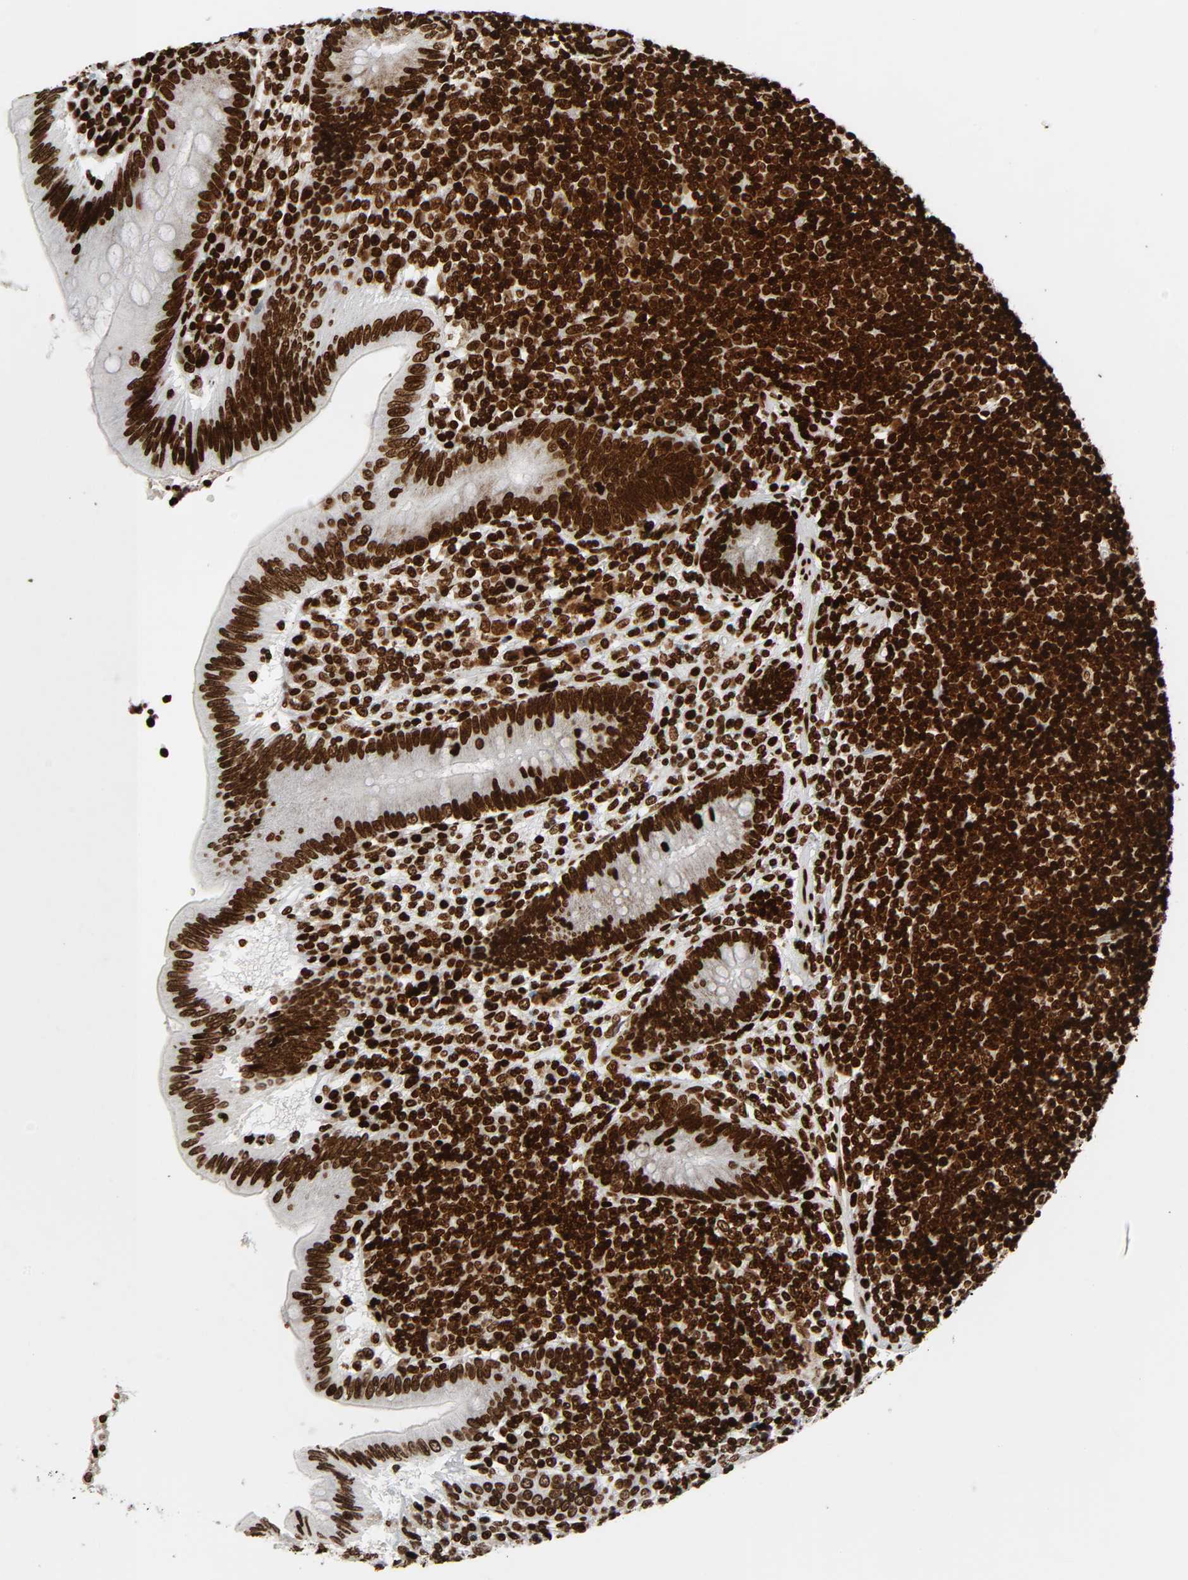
{"staining": {"intensity": "strong", "quantity": ">75%", "location": "nuclear"}, "tissue": "appendix", "cell_type": "Glandular cells", "image_type": "normal", "snomed": [{"axis": "morphology", "description": "Normal tissue, NOS"}, {"axis": "morphology", "description": "Inflammation, NOS"}, {"axis": "topography", "description": "Appendix"}], "caption": "This is a histology image of immunohistochemistry (IHC) staining of unremarkable appendix, which shows strong expression in the nuclear of glandular cells.", "gene": "RXRA", "patient": {"sex": "male", "age": 46}}